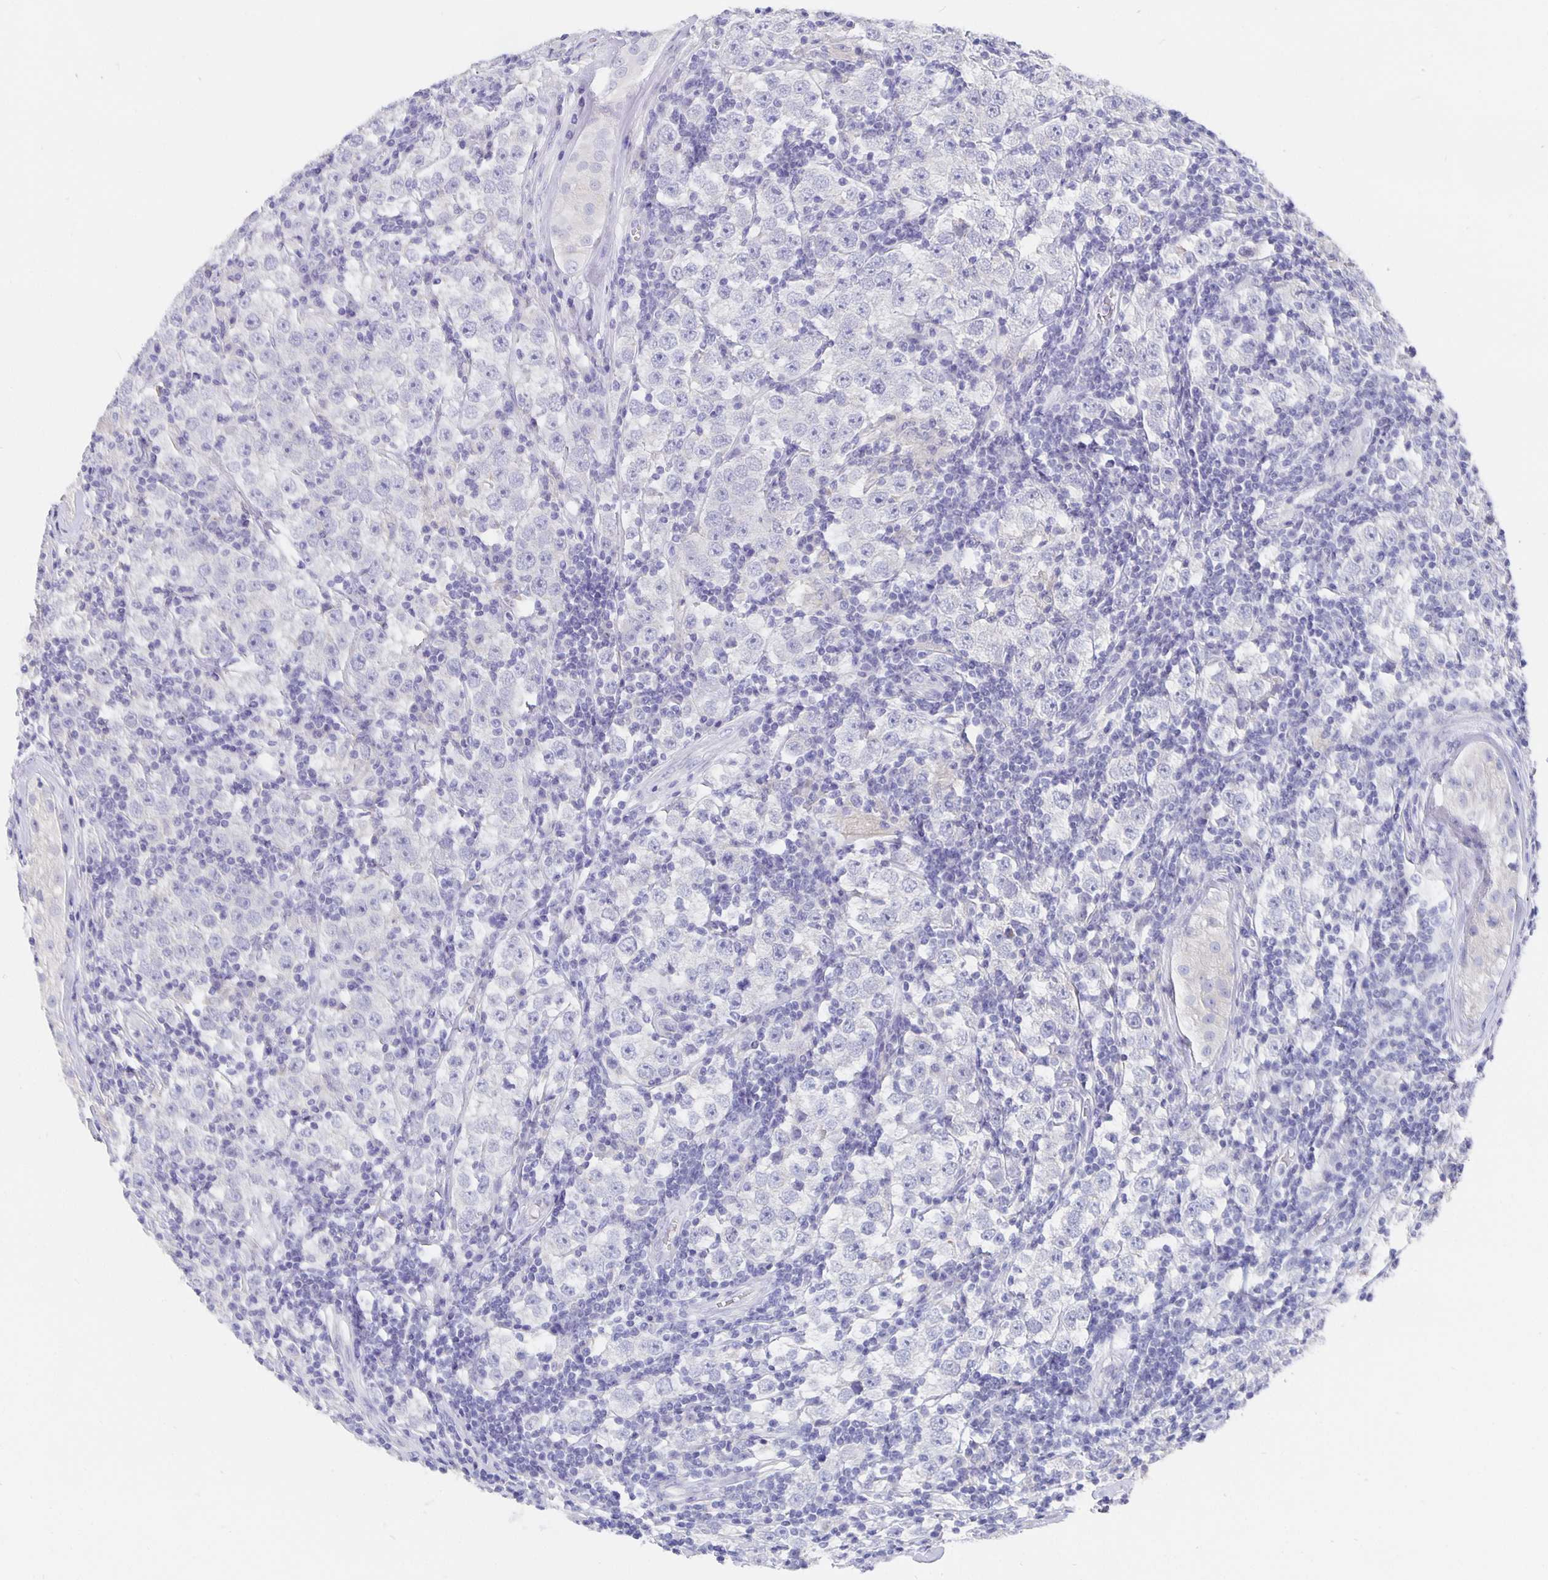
{"staining": {"intensity": "negative", "quantity": "none", "location": "none"}, "tissue": "urothelial cancer", "cell_type": "Tumor cells", "image_type": "cancer", "snomed": [{"axis": "morphology", "description": "Normal tissue, NOS"}, {"axis": "morphology", "description": "Urothelial carcinoma, High grade"}, {"axis": "morphology", "description": "Seminoma, NOS"}, {"axis": "morphology", "description": "Carcinoma, Embryonal, NOS"}, {"axis": "topography", "description": "Urinary bladder"}, {"axis": "topography", "description": "Testis"}], "caption": "Histopathology image shows no significant protein positivity in tumor cells of seminoma.", "gene": "CFAP74", "patient": {"sex": "male", "age": 41}}